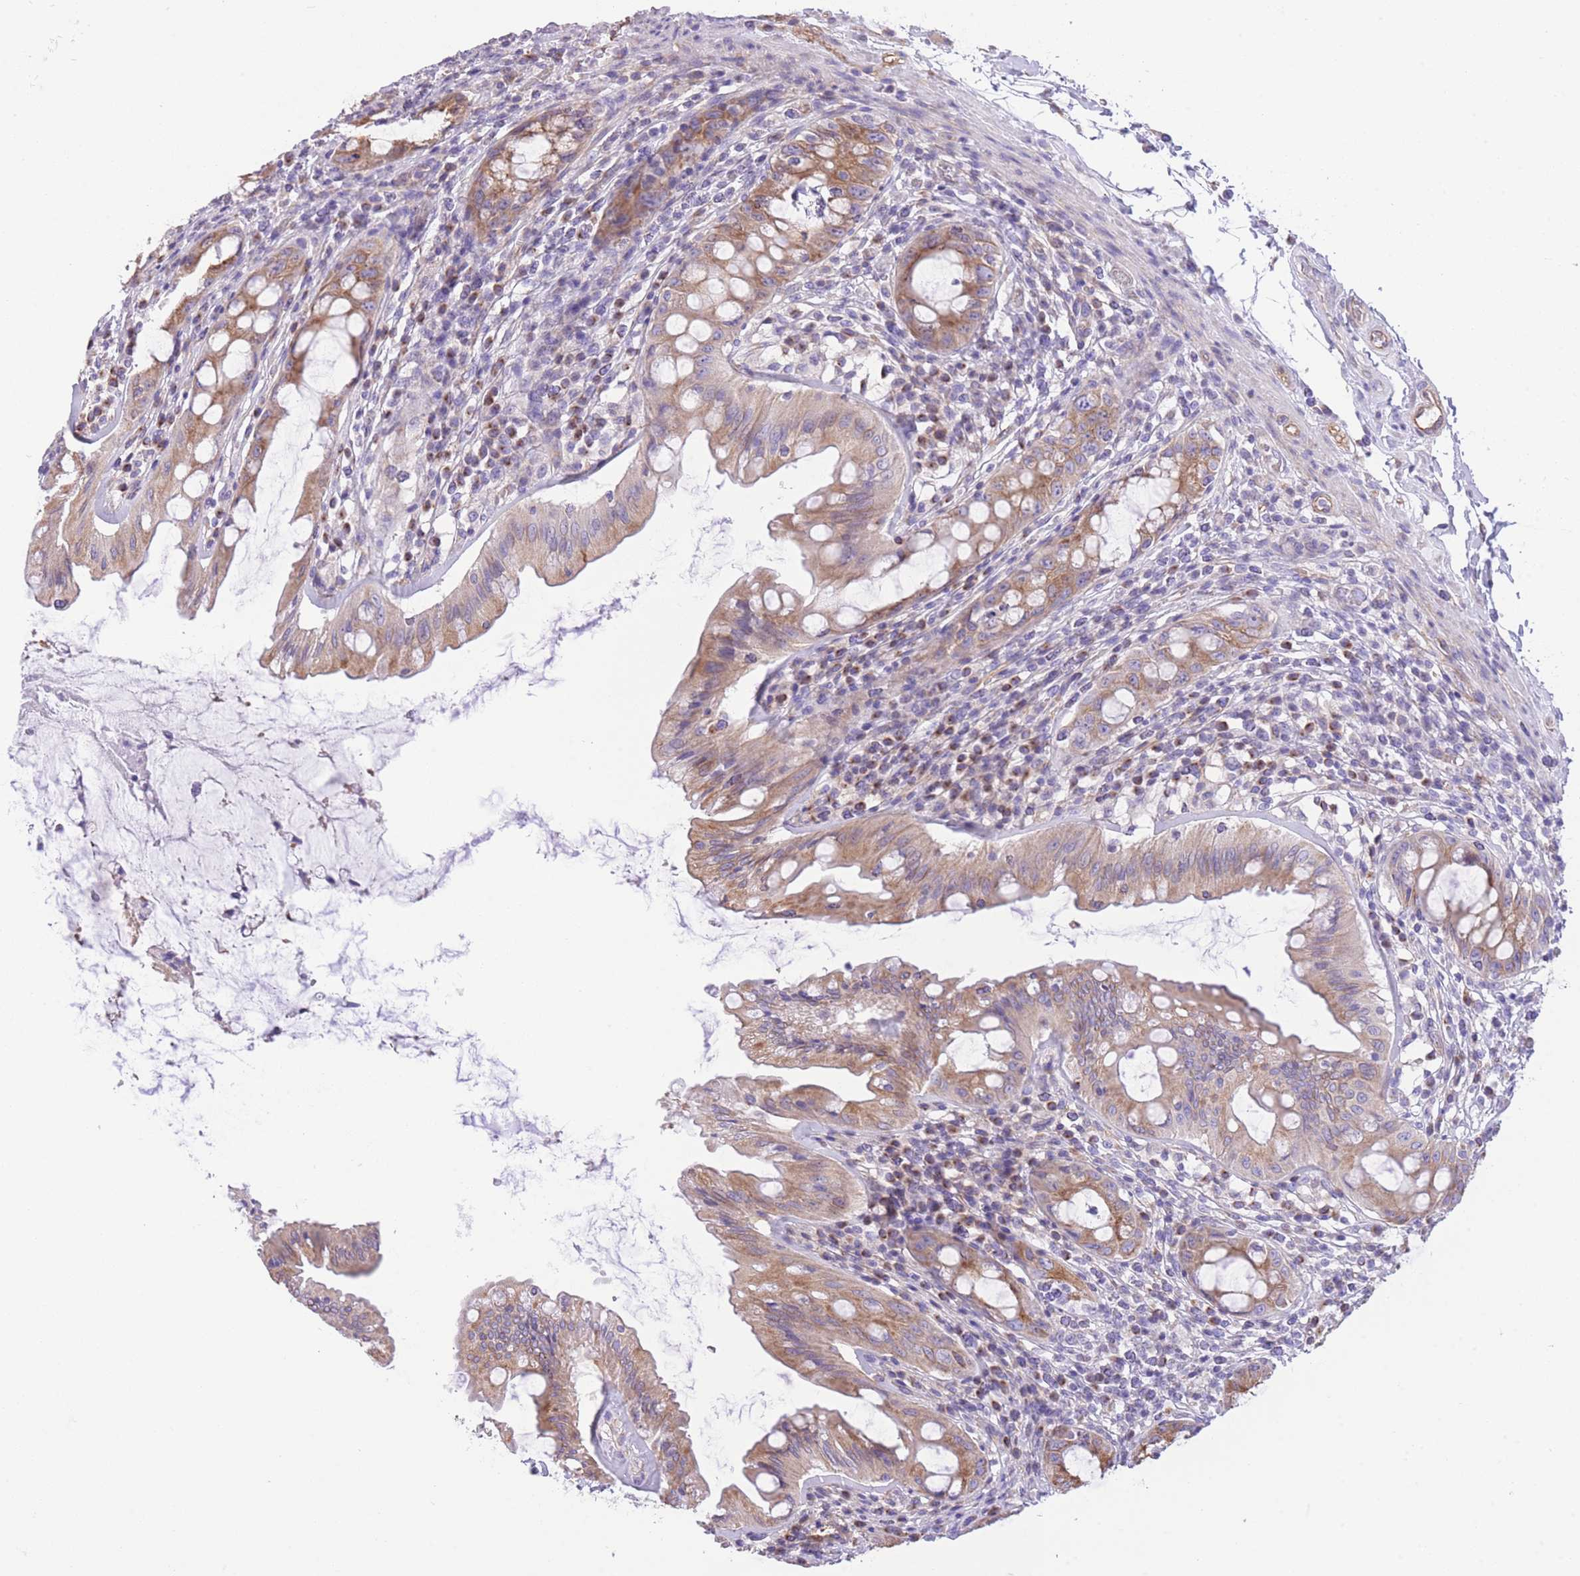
{"staining": {"intensity": "moderate", "quantity": ">75%", "location": "cytoplasmic/membranous"}, "tissue": "rectum", "cell_type": "Glandular cells", "image_type": "normal", "snomed": [{"axis": "morphology", "description": "Normal tissue, NOS"}, {"axis": "topography", "description": "Rectum"}], "caption": "Immunohistochemistry photomicrograph of unremarkable human rectum stained for a protein (brown), which demonstrates medium levels of moderate cytoplasmic/membranous positivity in about >75% of glandular cells.", "gene": "RHOU", "patient": {"sex": "female", "age": 57}}